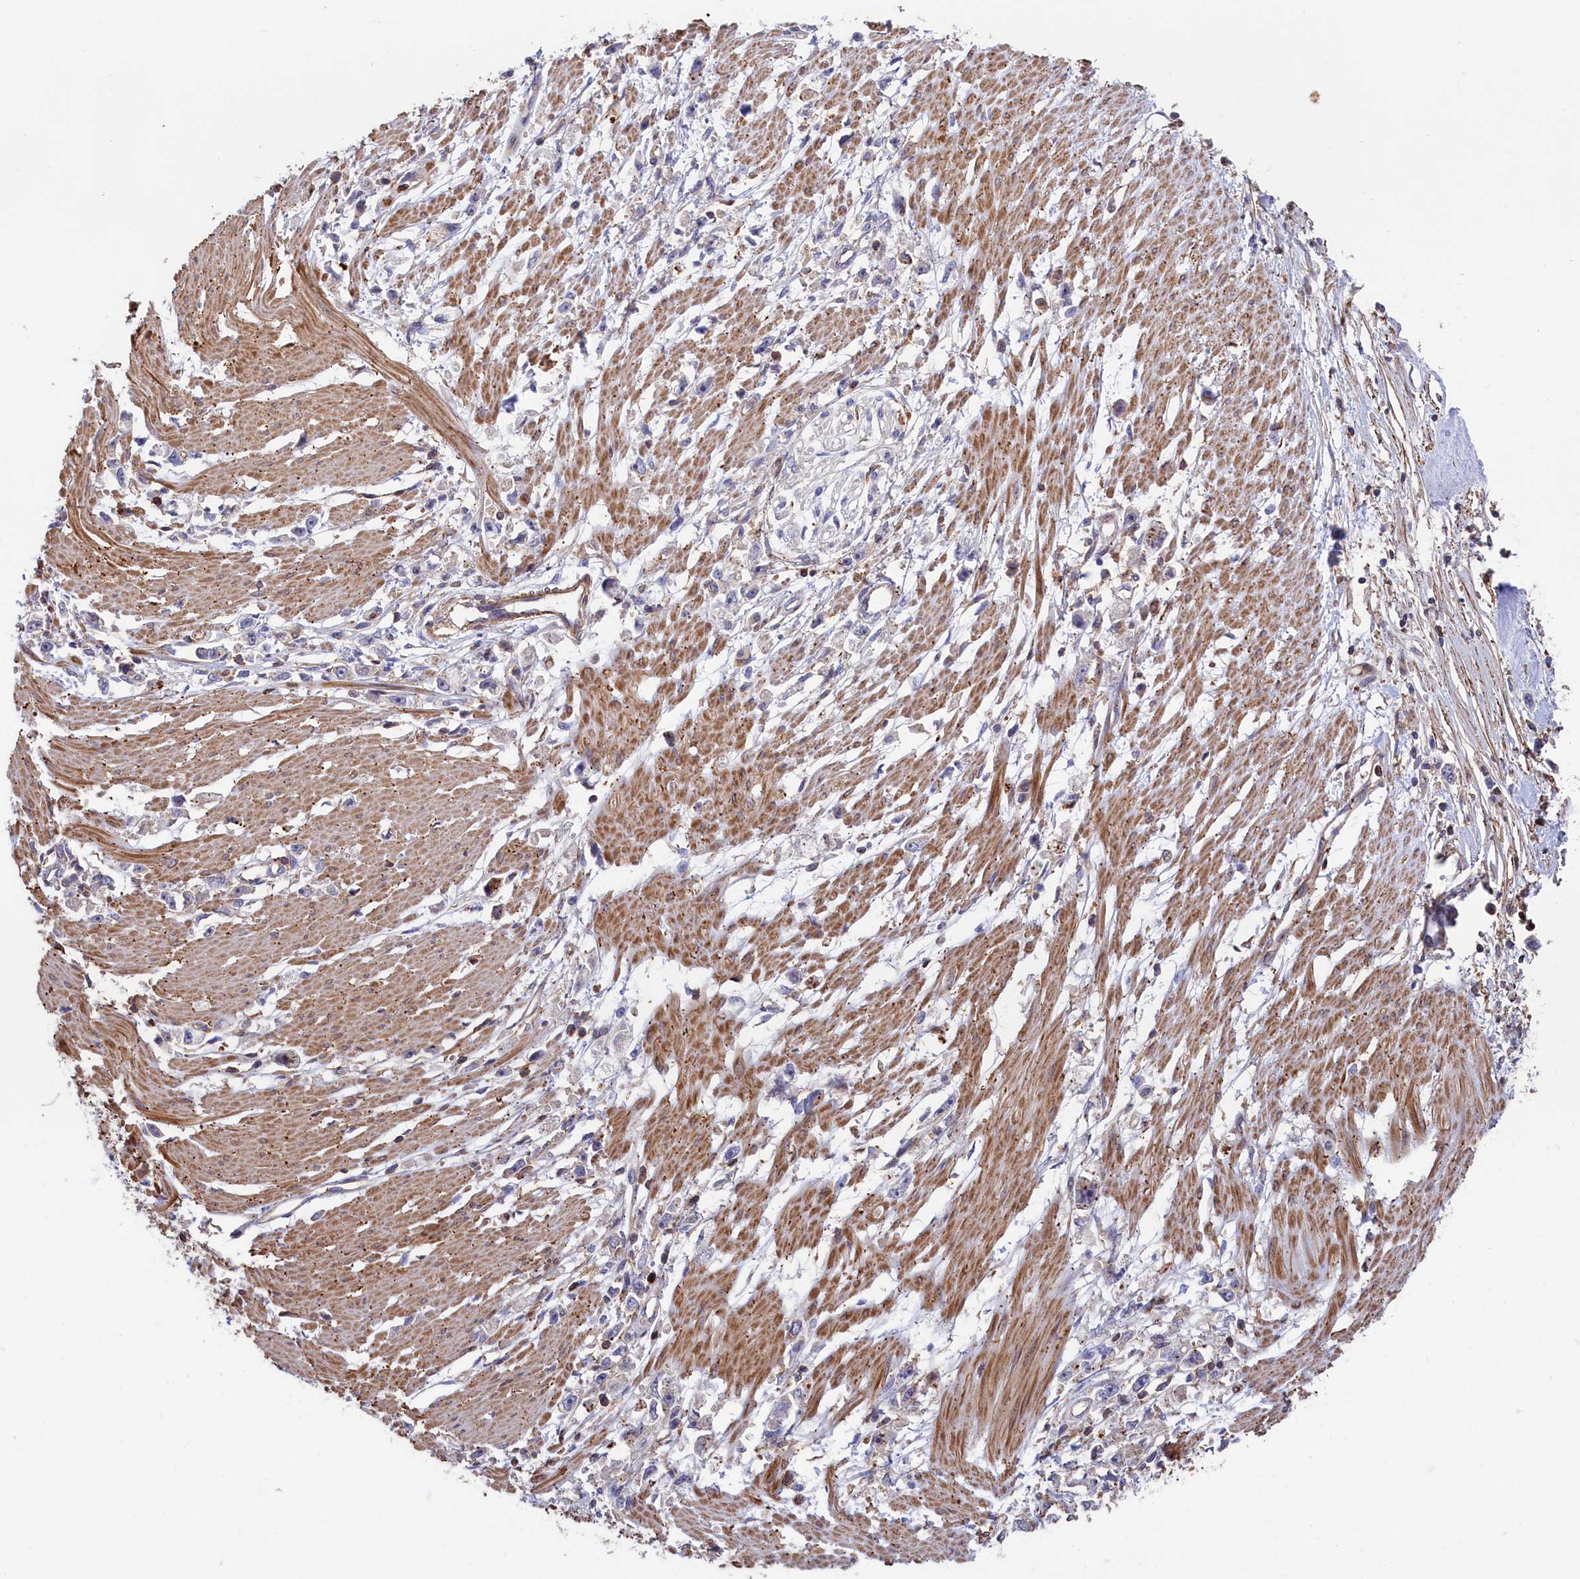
{"staining": {"intensity": "negative", "quantity": "none", "location": "none"}, "tissue": "stomach cancer", "cell_type": "Tumor cells", "image_type": "cancer", "snomed": [{"axis": "morphology", "description": "Adenocarcinoma, NOS"}, {"axis": "topography", "description": "Stomach"}], "caption": "High power microscopy histopathology image of an immunohistochemistry (IHC) photomicrograph of stomach adenocarcinoma, revealing no significant staining in tumor cells. (IHC, brightfield microscopy, high magnification).", "gene": "ANKRD27", "patient": {"sex": "female", "age": 59}}